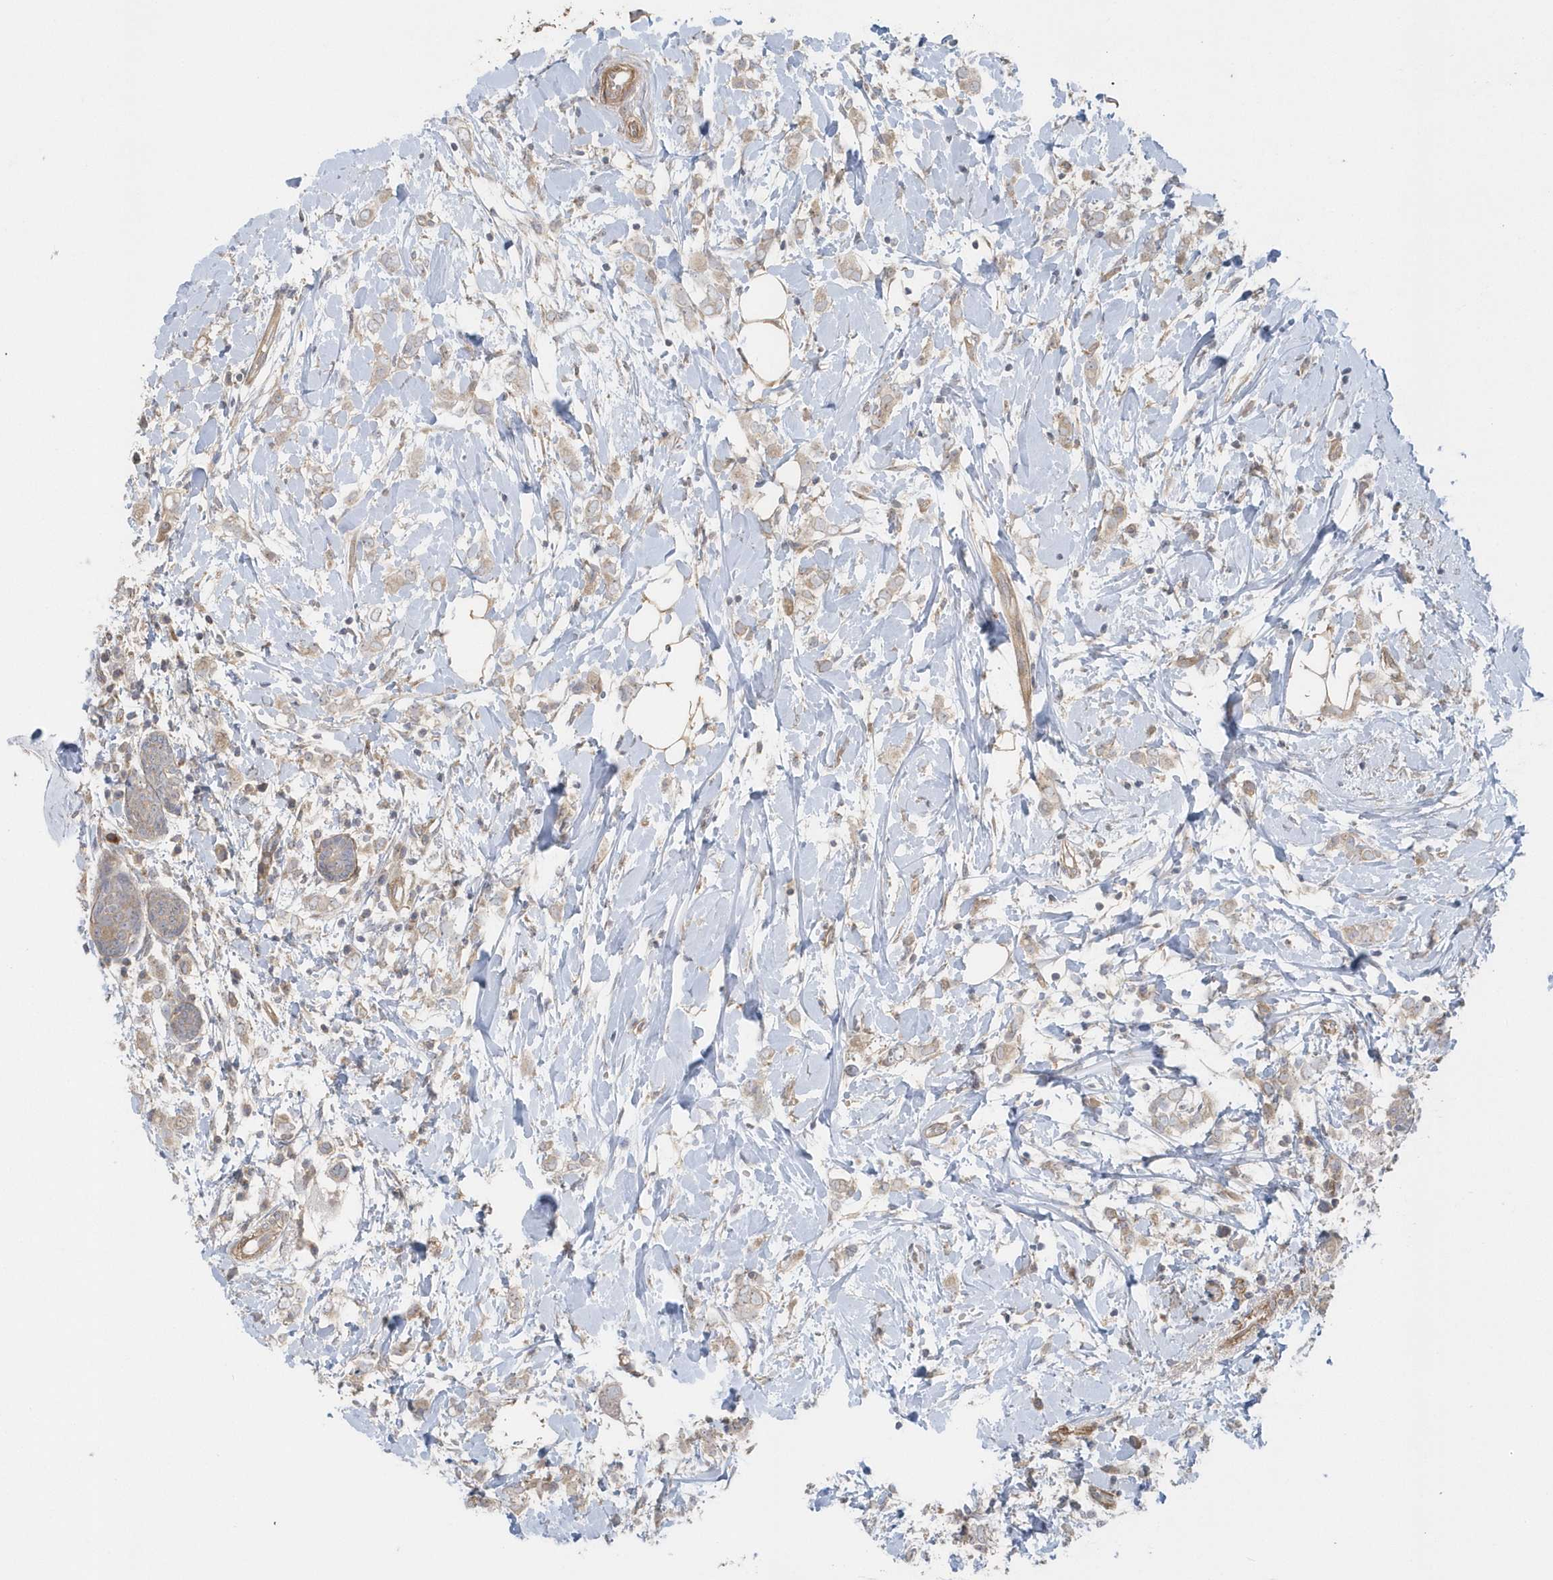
{"staining": {"intensity": "weak", "quantity": "25%-75%", "location": "cytoplasmic/membranous"}, "tissue": "breast cancer", "cell_type": "Tumor cells", "image_type": "cancer", "snomed": [{"axis": "morphology", "description": "Normal tissue, NOS"}, {"axis": "morphology", "description": "Lobular carcinoma"}, {"axis": "topography", "description": "Breast"}], "caption": "Tumor cells show weak cytoplasmic/membranous expression in approximately 25%-75% of cells in breast cancer (lobular carcinoma).", "gene": "ACTR1A", "patient": {"sex": "female", "age": 47}}